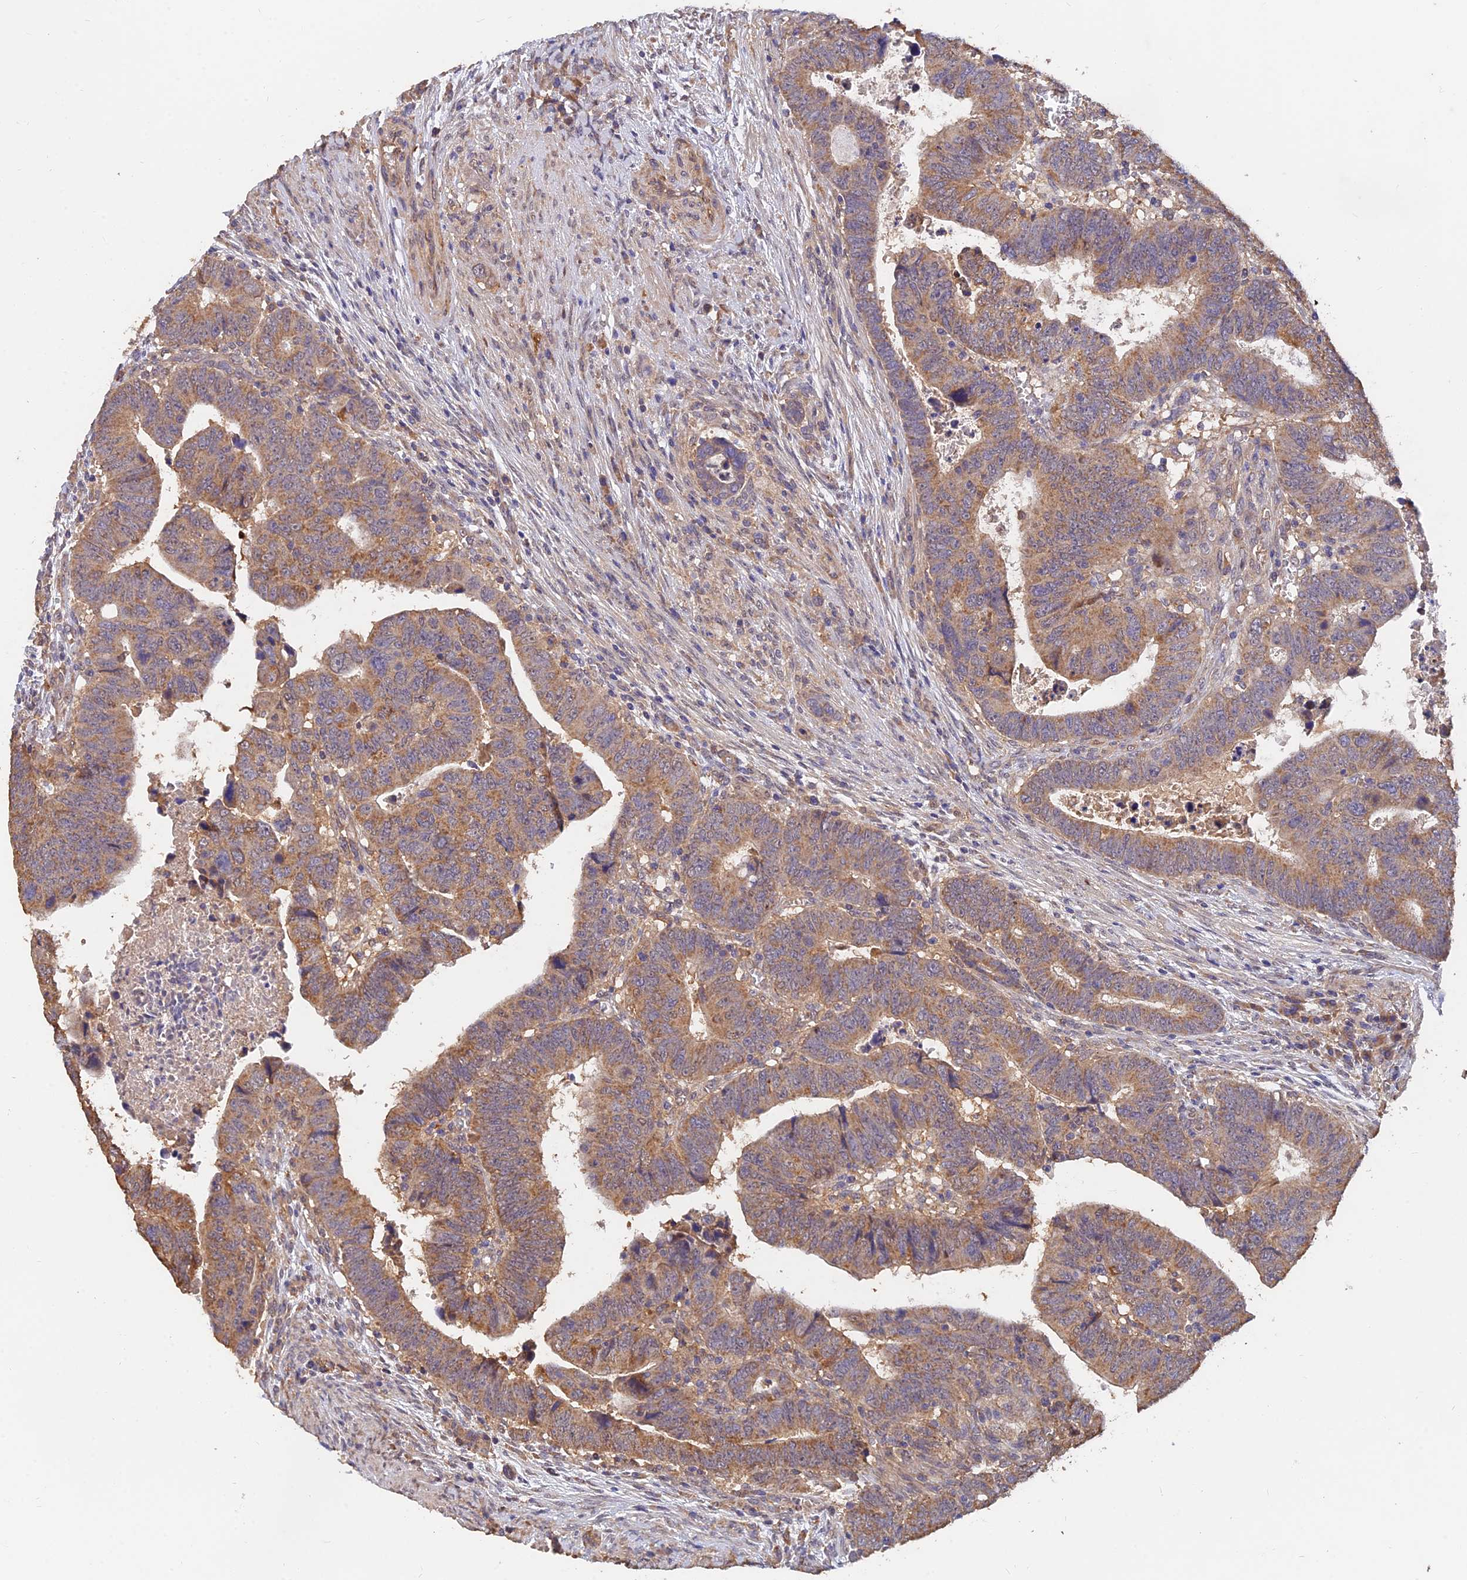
{"staining": {"intensity": "moderate", "quantity": ">75%", "location": "cytoplasmic/membranous"}, "tissue": "colorectal cancer", "cell_type": "Tumor cells", "image_type": "cancer", "snomed": [{"axis": "morphology", "description": "Normal tissue, NOS"}, {"axis": "morphology", "description": "Adenocarcinoma, NOS"}, {"axis": "topography", "description": "Rectum"}], "caption": "Immunohistochemical staining of colorectal cancer (adenocarcinoma) shows medium levels of moderate cytoplasmic/membranous positivity in about >75% of tumor cells. (Brightfield microscopy of DAB IHC at high magnification).", "gene": "SLC38A11", "patient": {"sex": "female", "age": 65}}